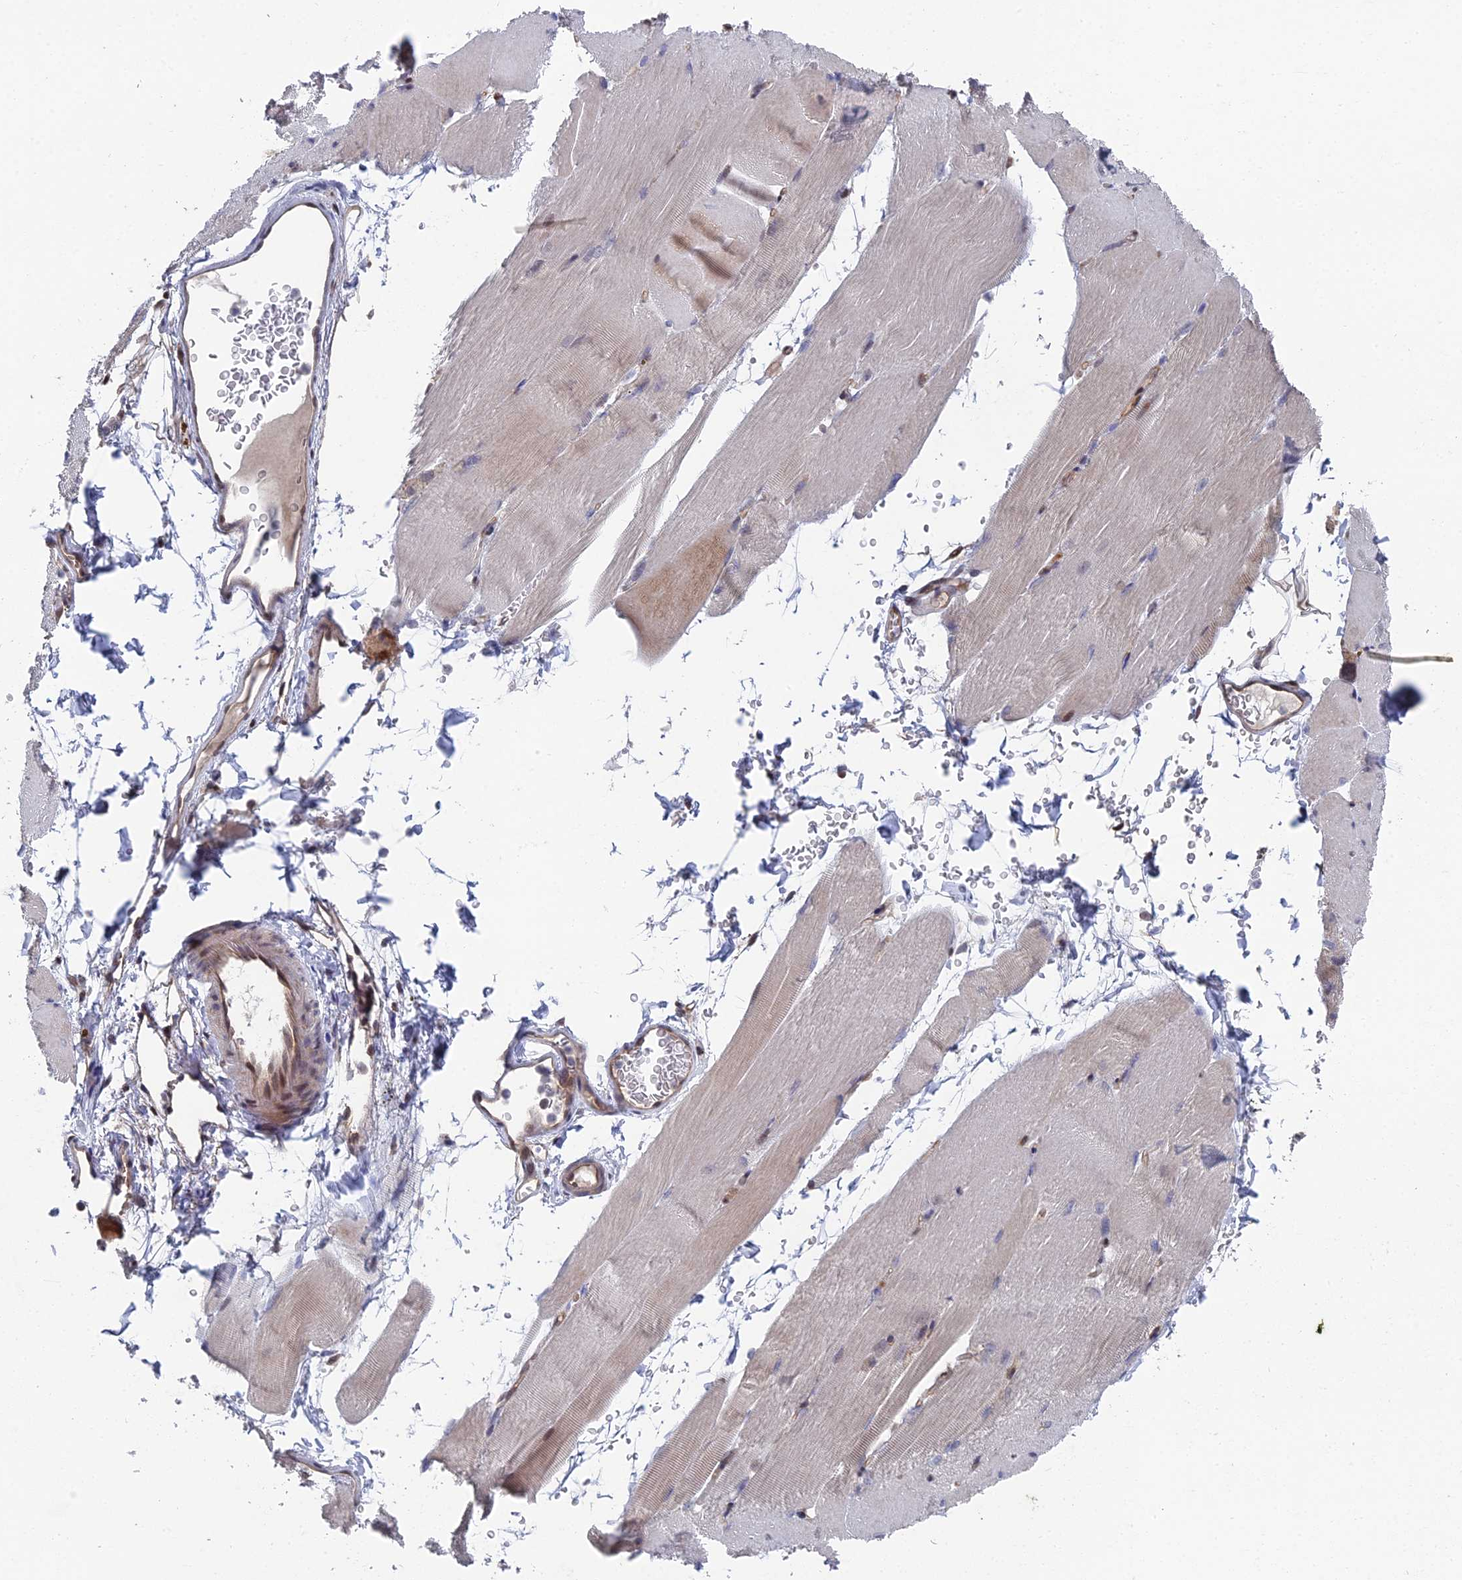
{"staining": {"intensity": "weak", "quantity": "<25%", "location": "cytoplasmic/membranous"}, "tissue": "skeletal muscle", "cell_type": "Myocytes", "image_type": "normal", "snomed": [{"axis": "morphology", "description": "Normal tissue, NOS"}, {"axis": "topography", "description": "Skeletal muscle"}, {"axis": "topography", "description": "Parathyroid gland"}], "caption": "Protein analysis of normal skeletal muscle displays no significant staining in myocytes. Nuclei are stained in blue.", "gene": "UNC5D", "patient": {"sex": "female", "age": 37}}